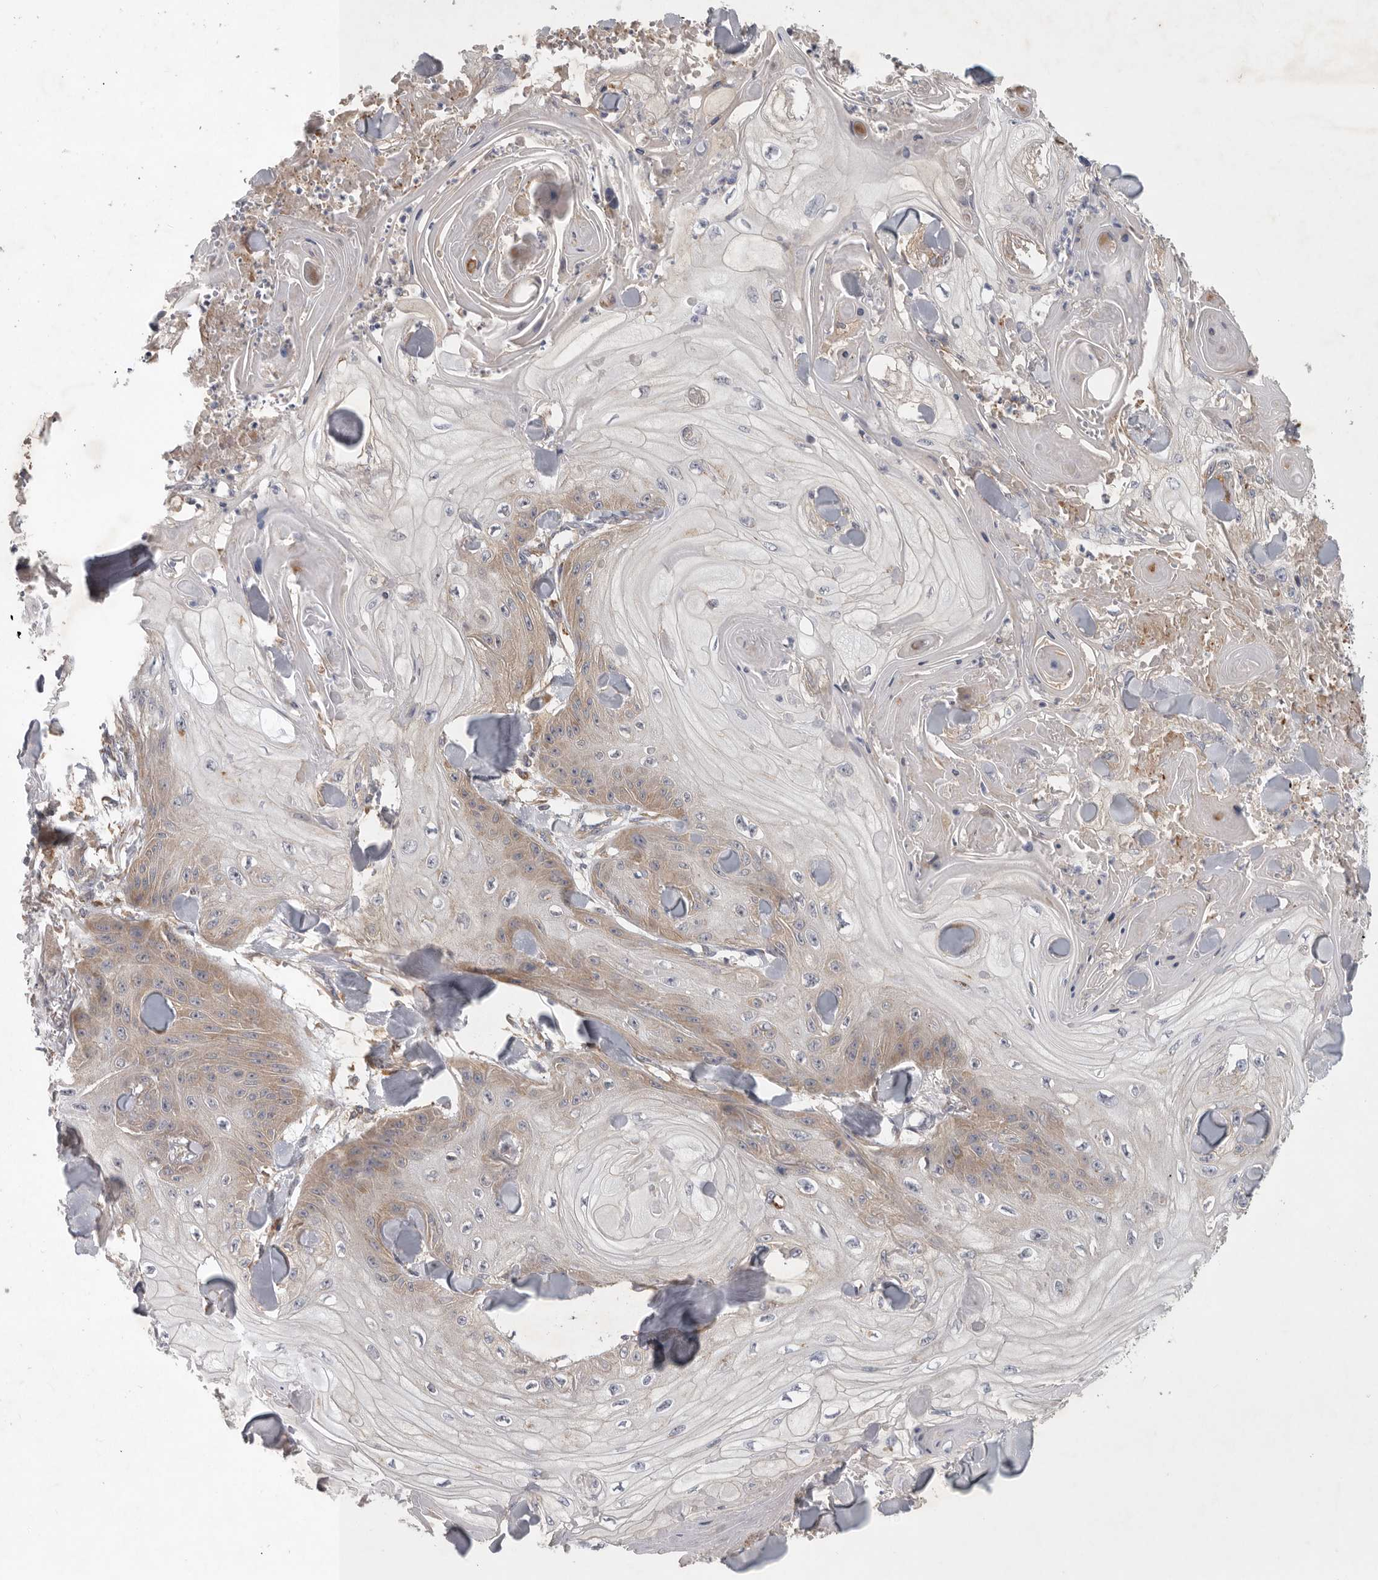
{"staining": {"intensity": "weak", "quantity": "<25%", "location": "cytoplasmic/membranous"}, "tissue": "skin cancer", "cell_type": "Tumor cells", "image_type": "cancer", "snomed": [{"axis": "morphology", "description": "Squamous cell carcinoma, NOS"}, {"axis": "topography", "description": "Skin"}], "caption": "Tumor cells show no significant positivity in skin cancer.", "gene": "C1orf109", "patient": {"sex": "male", "age": 74}}